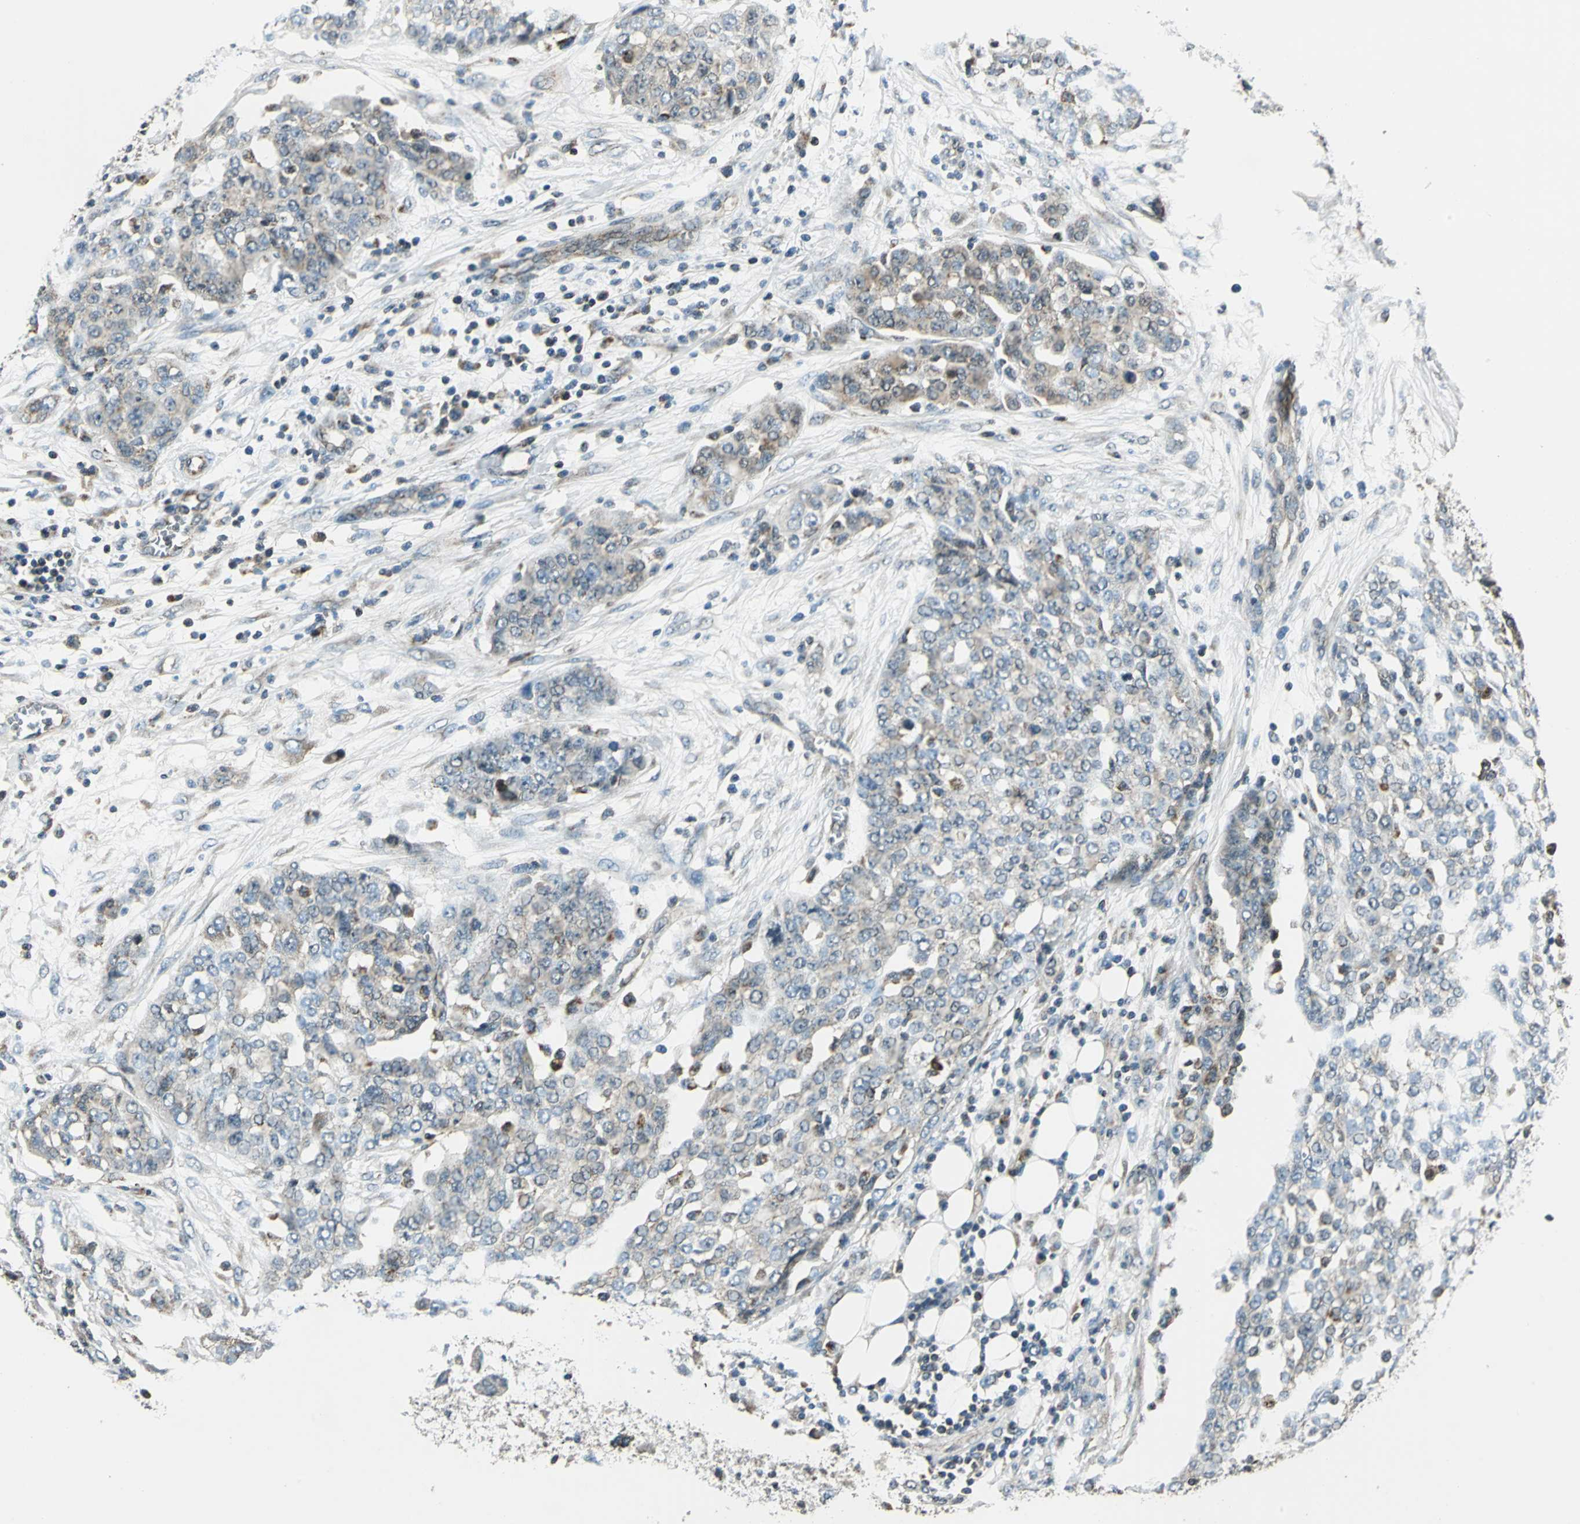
{"staining": {"intensity": "weak", "quantity": ">75%", "location": "cytoplasmic/membranous"}, "tissue": "ovarian cancer", "cell_type": "Tumor cells", "image_type": "cancer", "snomed": [{"axis": "morphology", "description": "Cystadenocarcinoma, serous, NOS"}, {"axis": "topography", "description": "Soft tissue"}, {"axis": "topography", "description": "Ovary"}], "caption": "This is an image of IHC staining of serous cystadenocarcinoma (ovarian), which shows weak positivity in the cytoplasmic/membranous of tumor cells.", "gene": "NUDT2", "patient": {"sex": "female", "age": 57}}